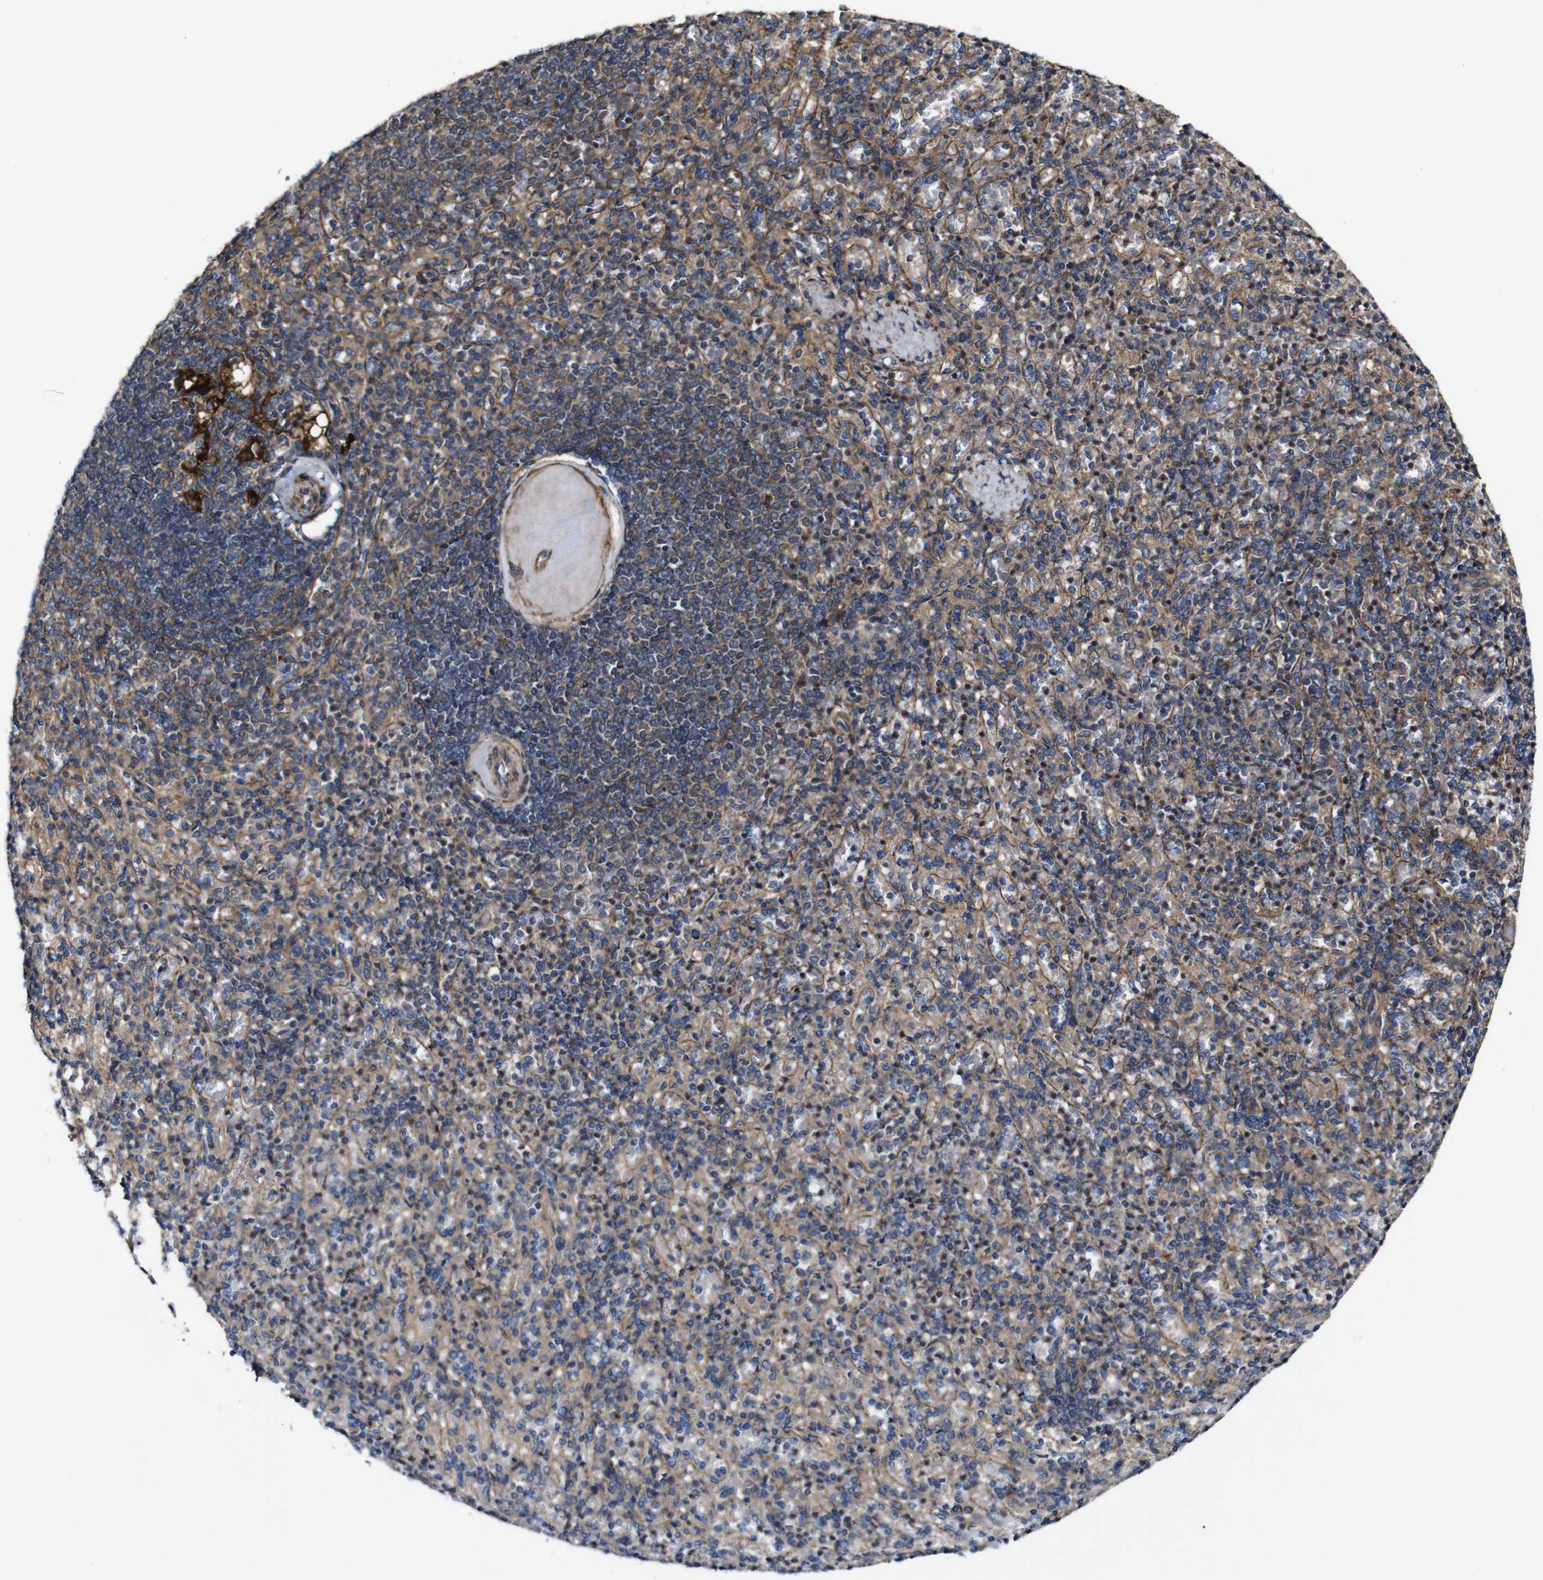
{"staining": {"intensity": "moderate", "quantity": ">75%", "location": "cytoplasmic/membranous"}, "tissue": "spleen", "cell_type": "Cells in red pulp", "image_type": "normal", "snomed": [{"axis": "morphology", "description": "Normal tissue, NOS"}, {"axis": "topography", "description": "Spleen"}], "caption": "A medium amount of moderate cytoplasmic/membranous positivity is appreciated in approximately >75% of cells in red pulp in unremarkable spleen.", "gene": "GSDME", "patient": {"sex": "female", "age": 74}}